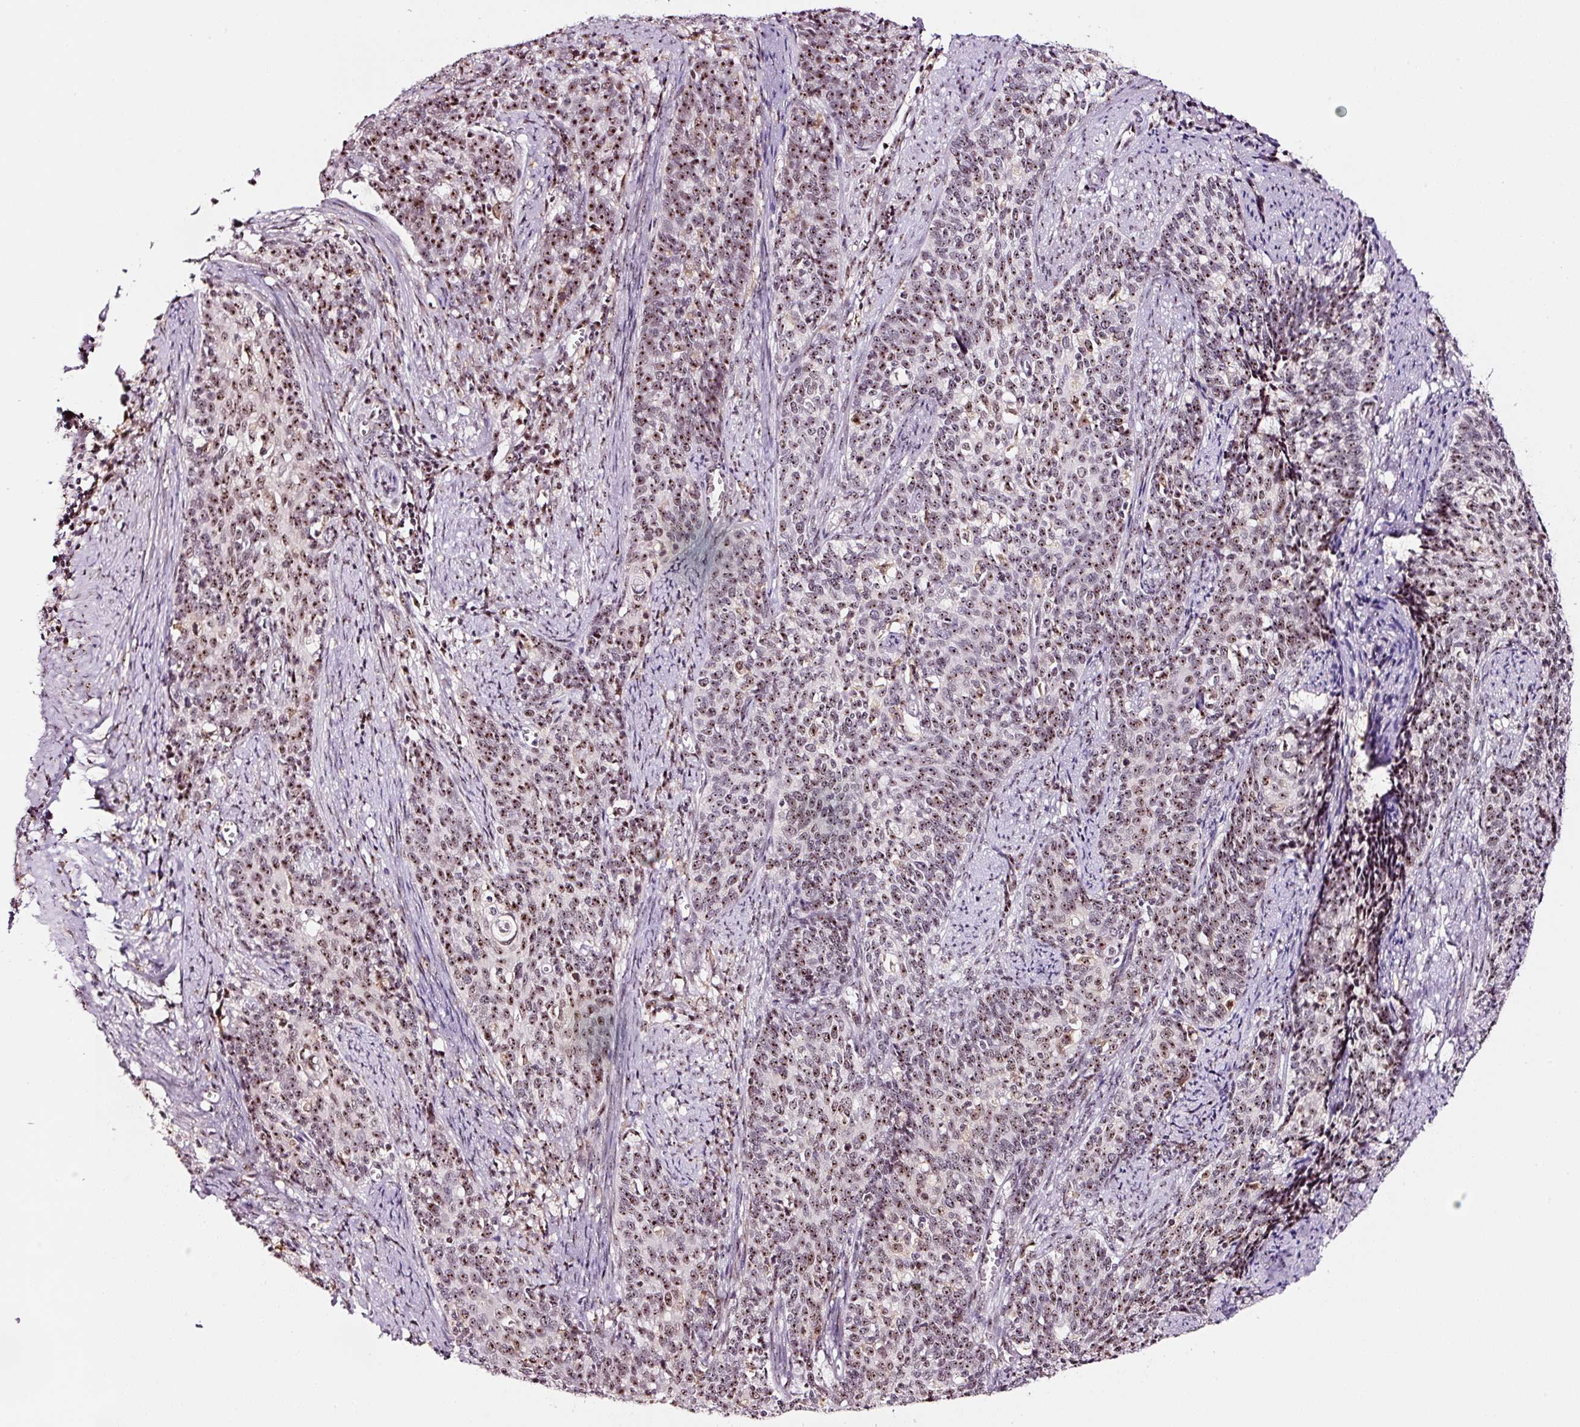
{"staining": {"intensity": "moderate", "quantity": ">75%", "location": "nuclear"}, "tissue": "cervical cancer", "cell_type": "Tumor cells", "image_type": "cancer", "snomed": [{"axis": "morphology", "description": "Squamous cell carcinoma, NOS"}, {"axis": "topography", "description": "Cervix"}], "caption": "Brown immunohistochemical staining in cervical squamous cell carcinoma reveals moderate nuclear staining in approximately >75% of tumor cells. (DAB IHC, brown staining for protein, blue staining for nuclei).", "gene": "GNL3", "patient": {"sex": "female", "age": 39}}